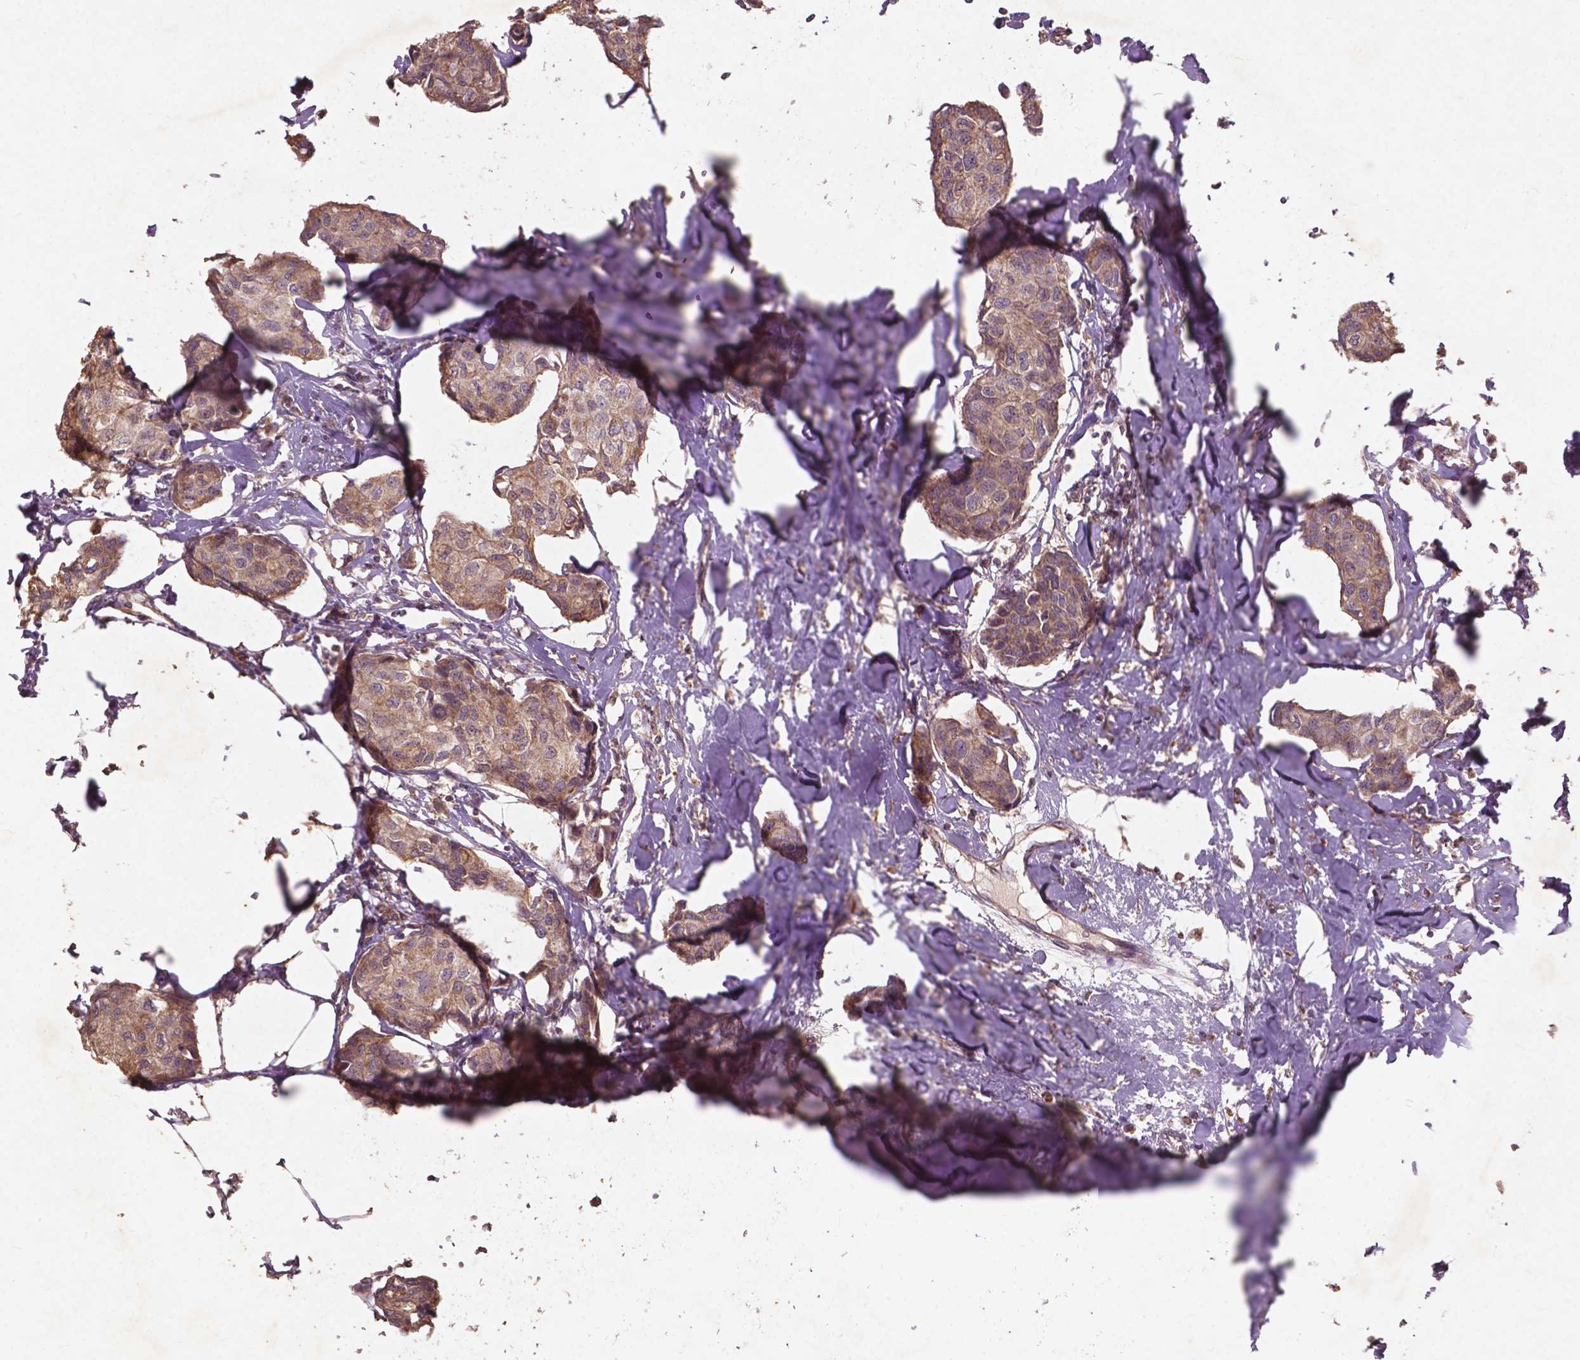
{"staining": {"intensity": "moderate", "quantity": ">75%", "location": "cytoplasmic/membranous"}, "tissue": "breast cancer", "cell_type": "Tumor cells", "image_type": "cancer", "snomed": [{"axis": "morphology", "description": "Duct carcinoma"}, {"axis": "topography", "description": "Breast"}], "caption": "Protein analysis of breast cancer (infiltrating ductal carcinoma) tissue reveals moderate cytoplasmic/membranous expression in about >75% of tumor cells.", "gene": "ST6GALNAC5", "patient": {"sex": "female", "age": 80}}